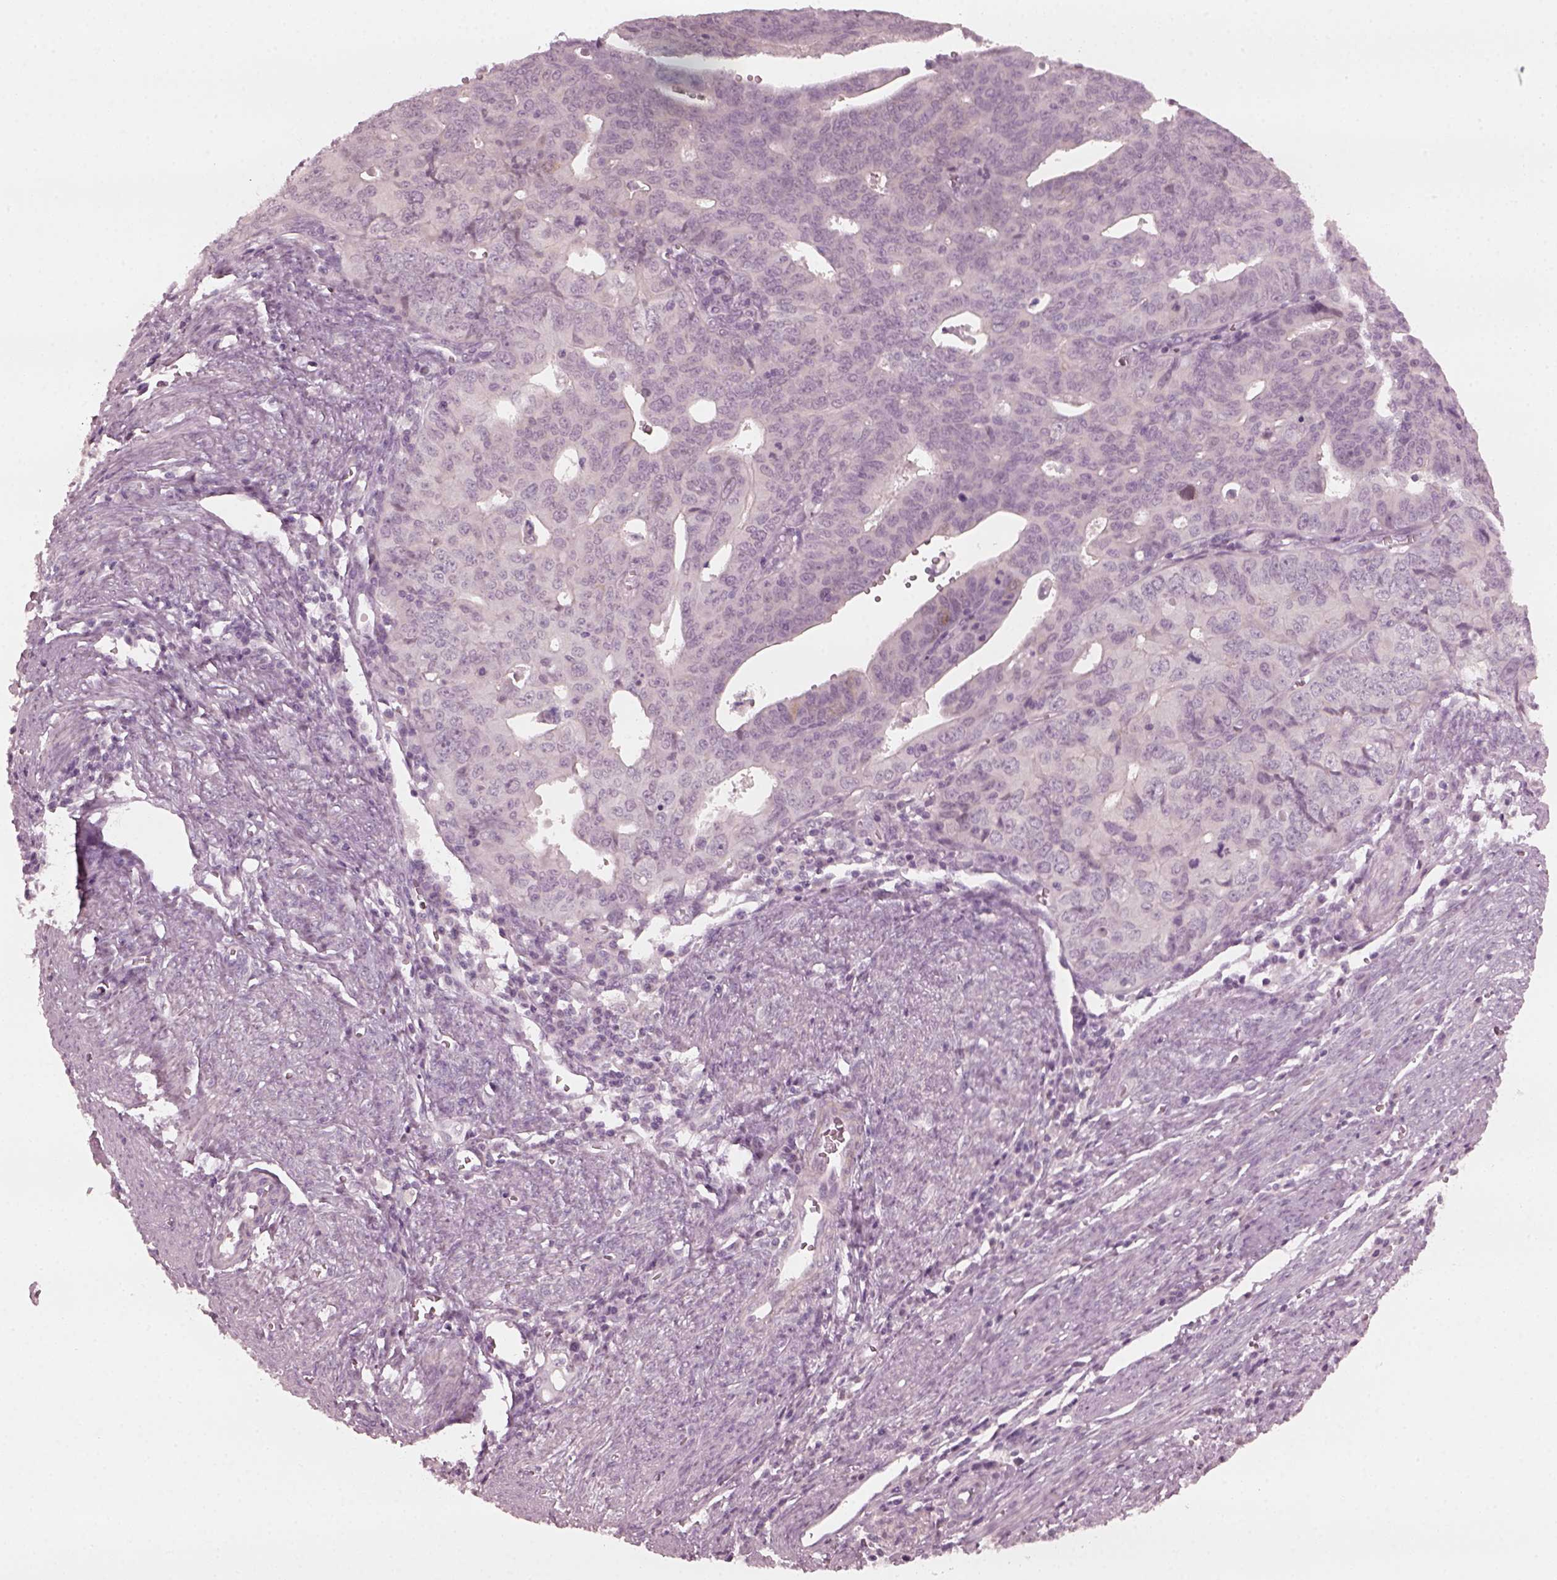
{"staining": {"intensity": "negative", "quantity": "none", "location": "none"}, "tissue": "endometrial cancer", "cell_type": "Tumor cells", "image_type": "cancer", "snomed": [{"axis": "morphology", "description": "Adenocarcinoma, NOS"}, {"axis": "topography", "description": "Endometrium"}], "caption": "This is an immunohistochemistry micrograph of human endometrial cancer. There is no staining in tumor cells.", "gene": "CCDC170", "patient": {"sex": "female", "age": 65}}